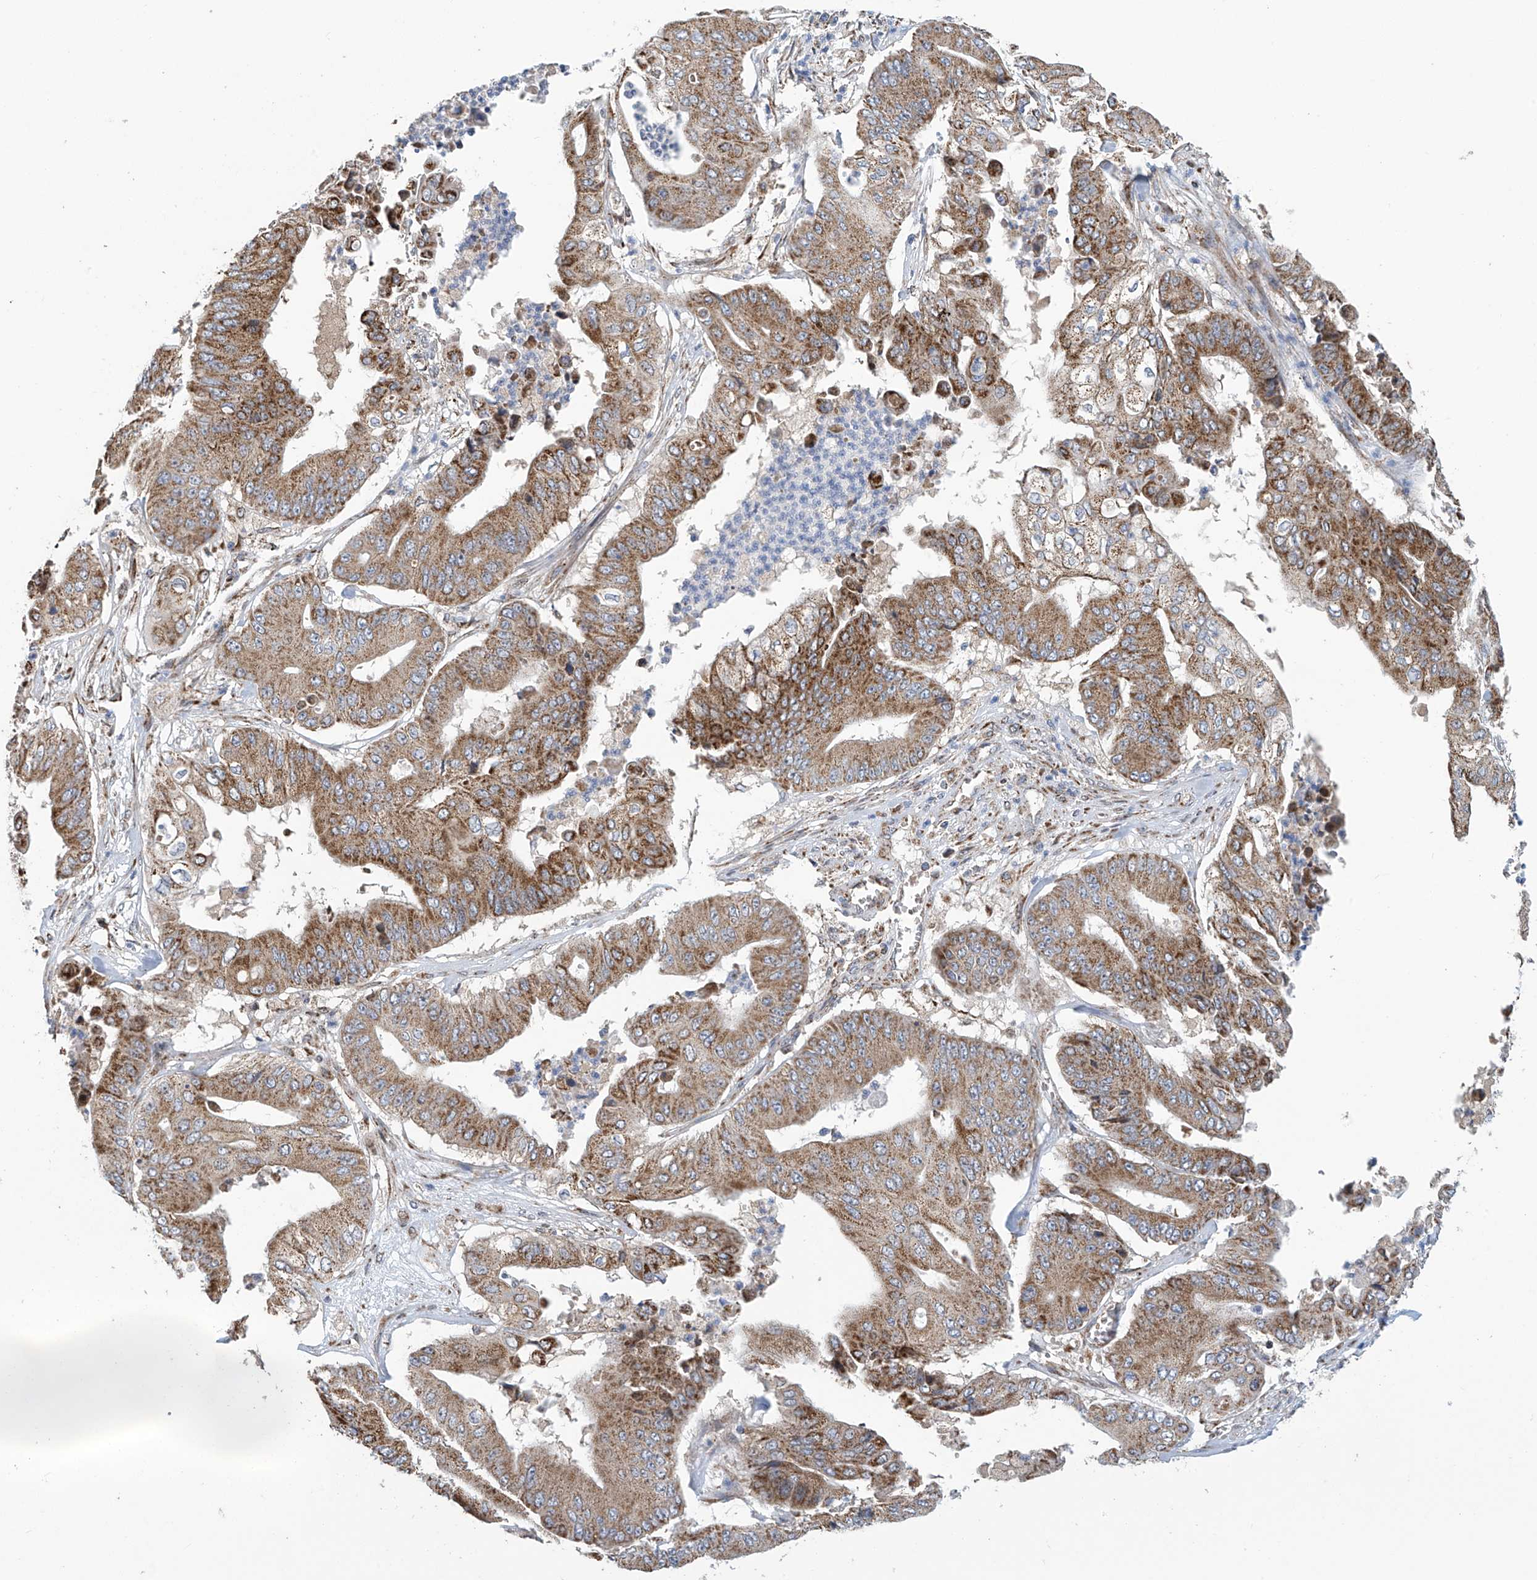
{"staining": {"intensity": "moderate", "quantity": ">75%", "location": "cytoplasmic/membranous"}, "tissue": "pancreatic cancer", "cell_type": "Tumor cells", "image_type": "cancer", "snomed": [{"axis": "morphology", "description": "Adenocarcinoma, NOS"}, {"axis": "topography", "description": "Pancreas"}], "caption": "This photomicrograph demonstrates pancreatic cancer (adenocarcinoma) stained with immunohistochemistry (IHC) to label a protein in brown. The cytoplasmic/membranous of tumor cells show moderate positivity for the protein. Nuclei are counter-stained blue.", "gene": "COMMD1", "patient": {"sex": "female", "age": 77}}